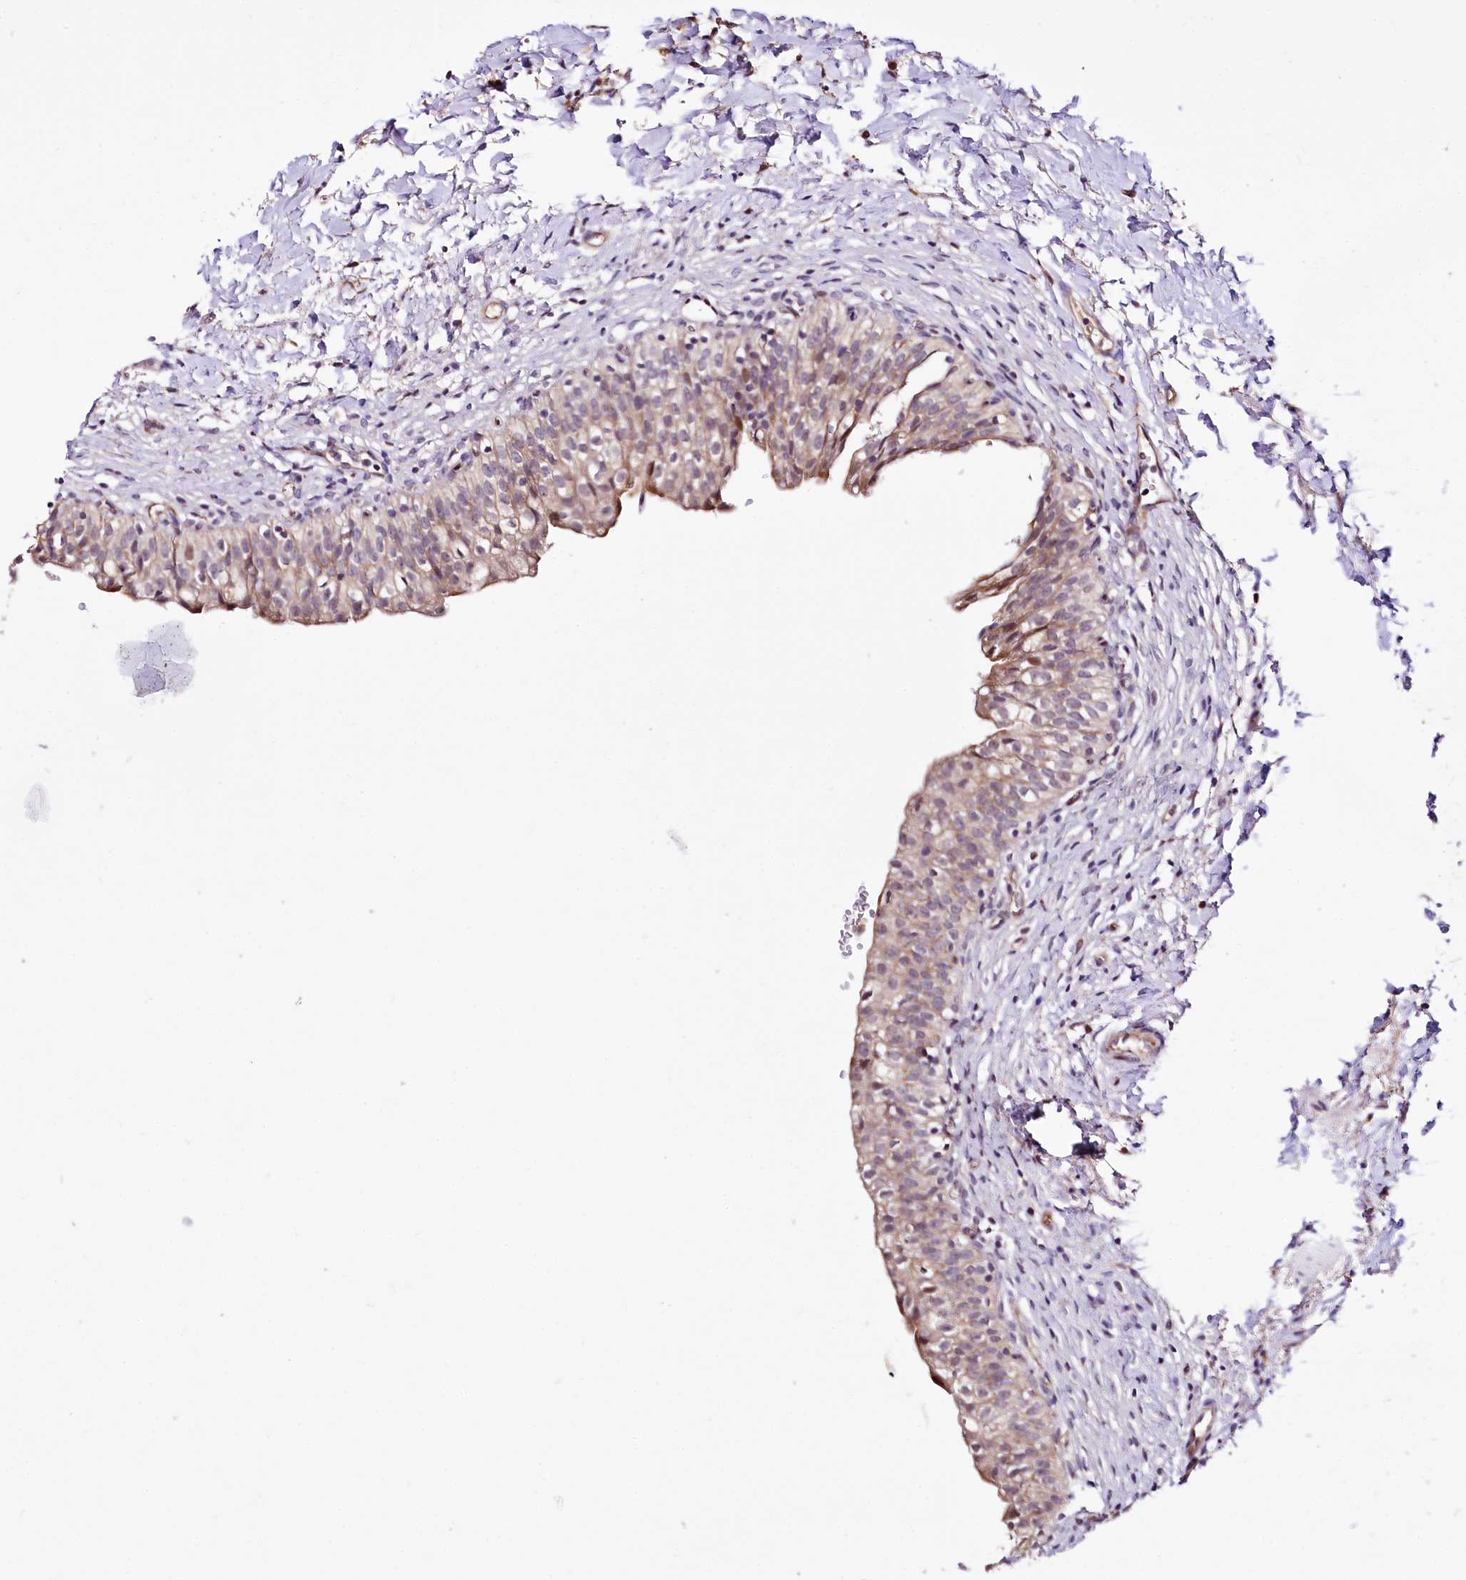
{"staining": {"intensity": "moderate", "quantity": "25%-75%", "location": "cytoplasmic/membranous"}, "tissue": "urinary bladder", "cell_type": "Urothelial cells", "image_type": "normal", "snomed": [{"axis": "morphology", "description": "Normal tissue, NOS"}, {"axis": "topography", "description": "Urinary bladder"}], "caption": "Immunohistochemical staining of unremarkable human urinary bladder displays medium levels of moderate cytoplasmic/membranous staining in approximately 25%-75% of urothelial cells.", "gene": "ST7", "patient": {"sex": "male", "age": 55}}